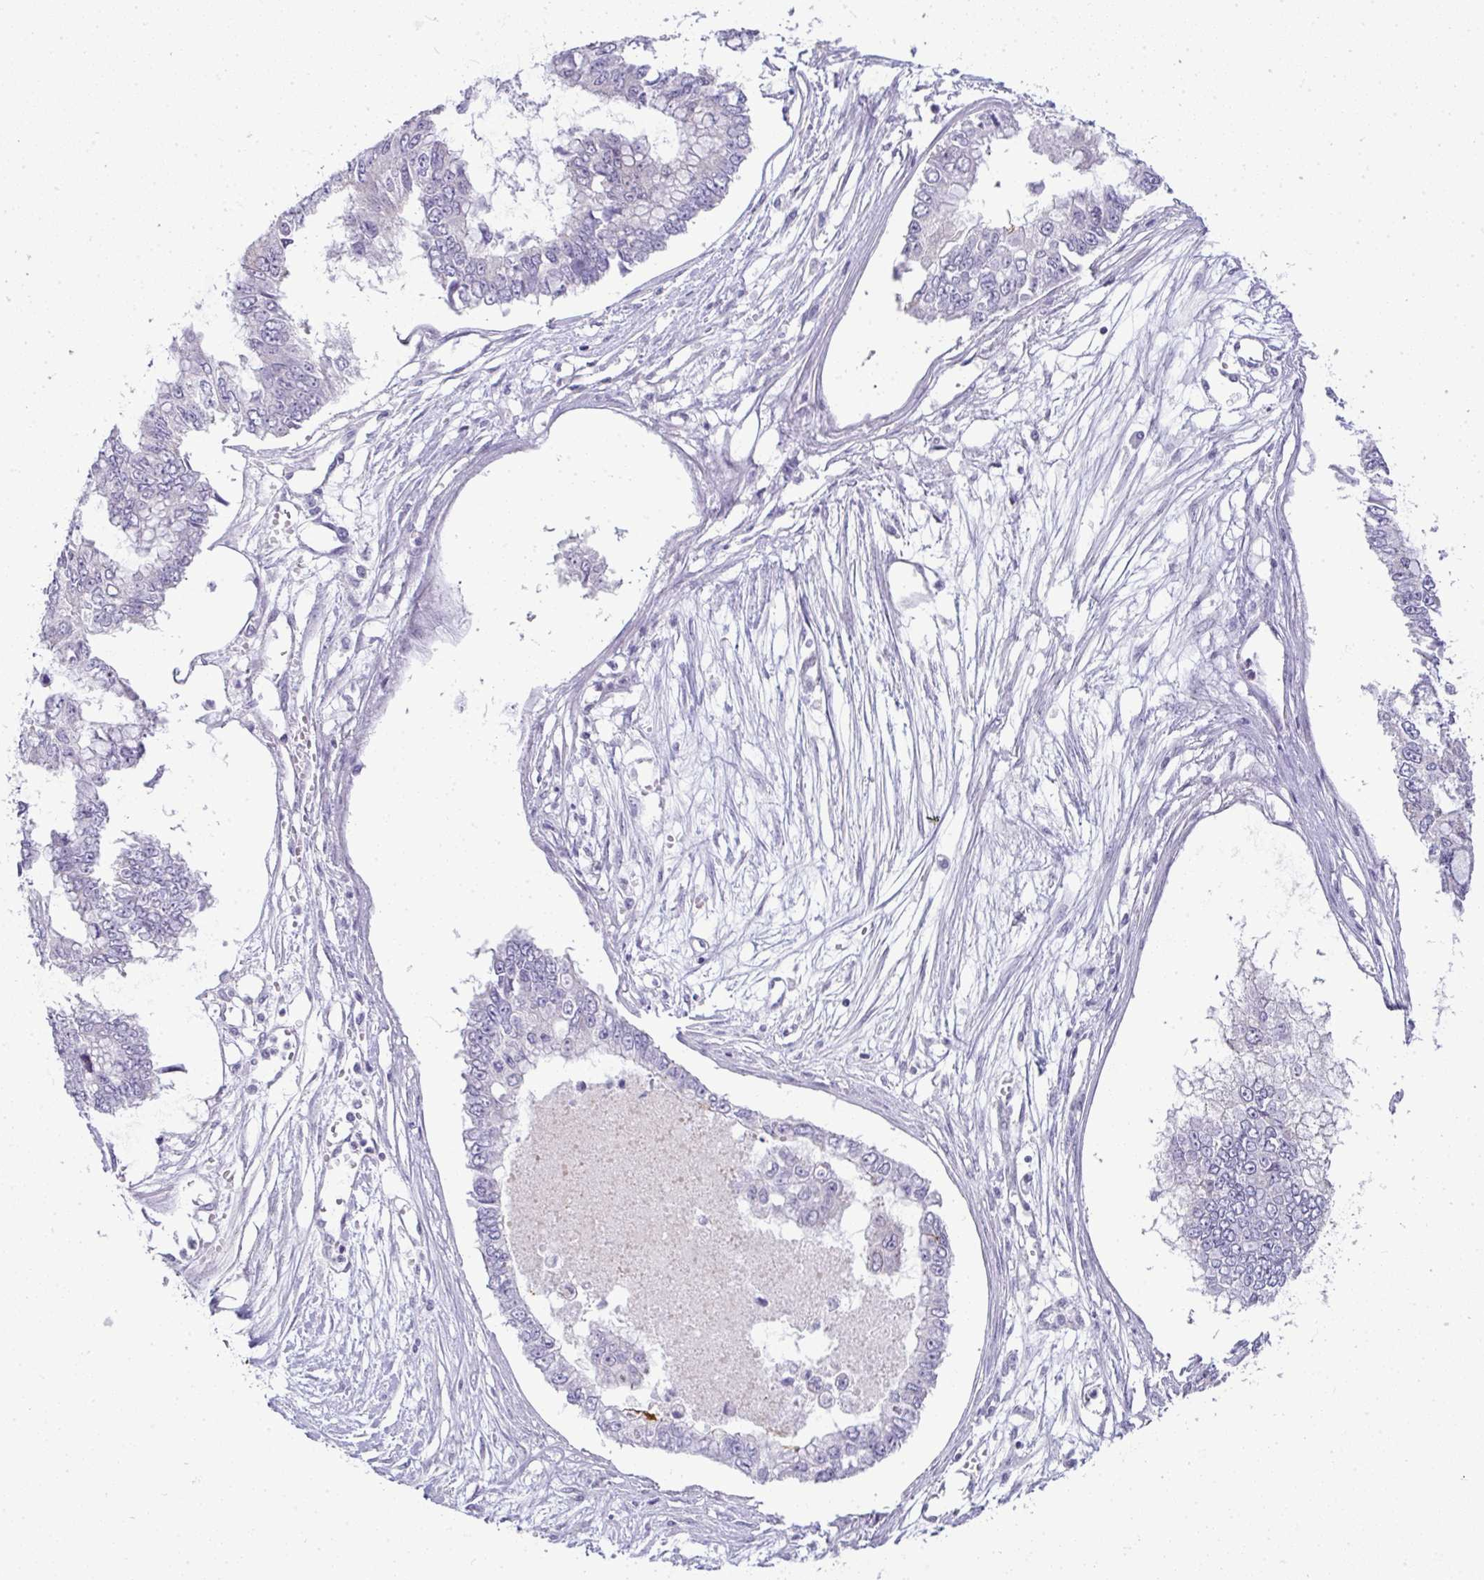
{"staining": {"intensity": "negative", "quantity": "none", "location": "none"}, "tissue": "ovarian cancer", "cell_type": "Tumor cells", "image_type": "cancer", "snomed": [{"axis": "morphology", "description": "Cystadenocarcinoma, mucinous, NOS"}, {"axis": "topography", "description": "Ovary"}], "caption": "Immunohistochemistry (IHC) image of neoplastic tissue: human mucinous cystadenocarcinoma (ovarian) stained with DAB demonstrates no significant protein positivity in tumor cells.", "gene": "LIPE", "patient": {"sex": "female", "age": 72}}